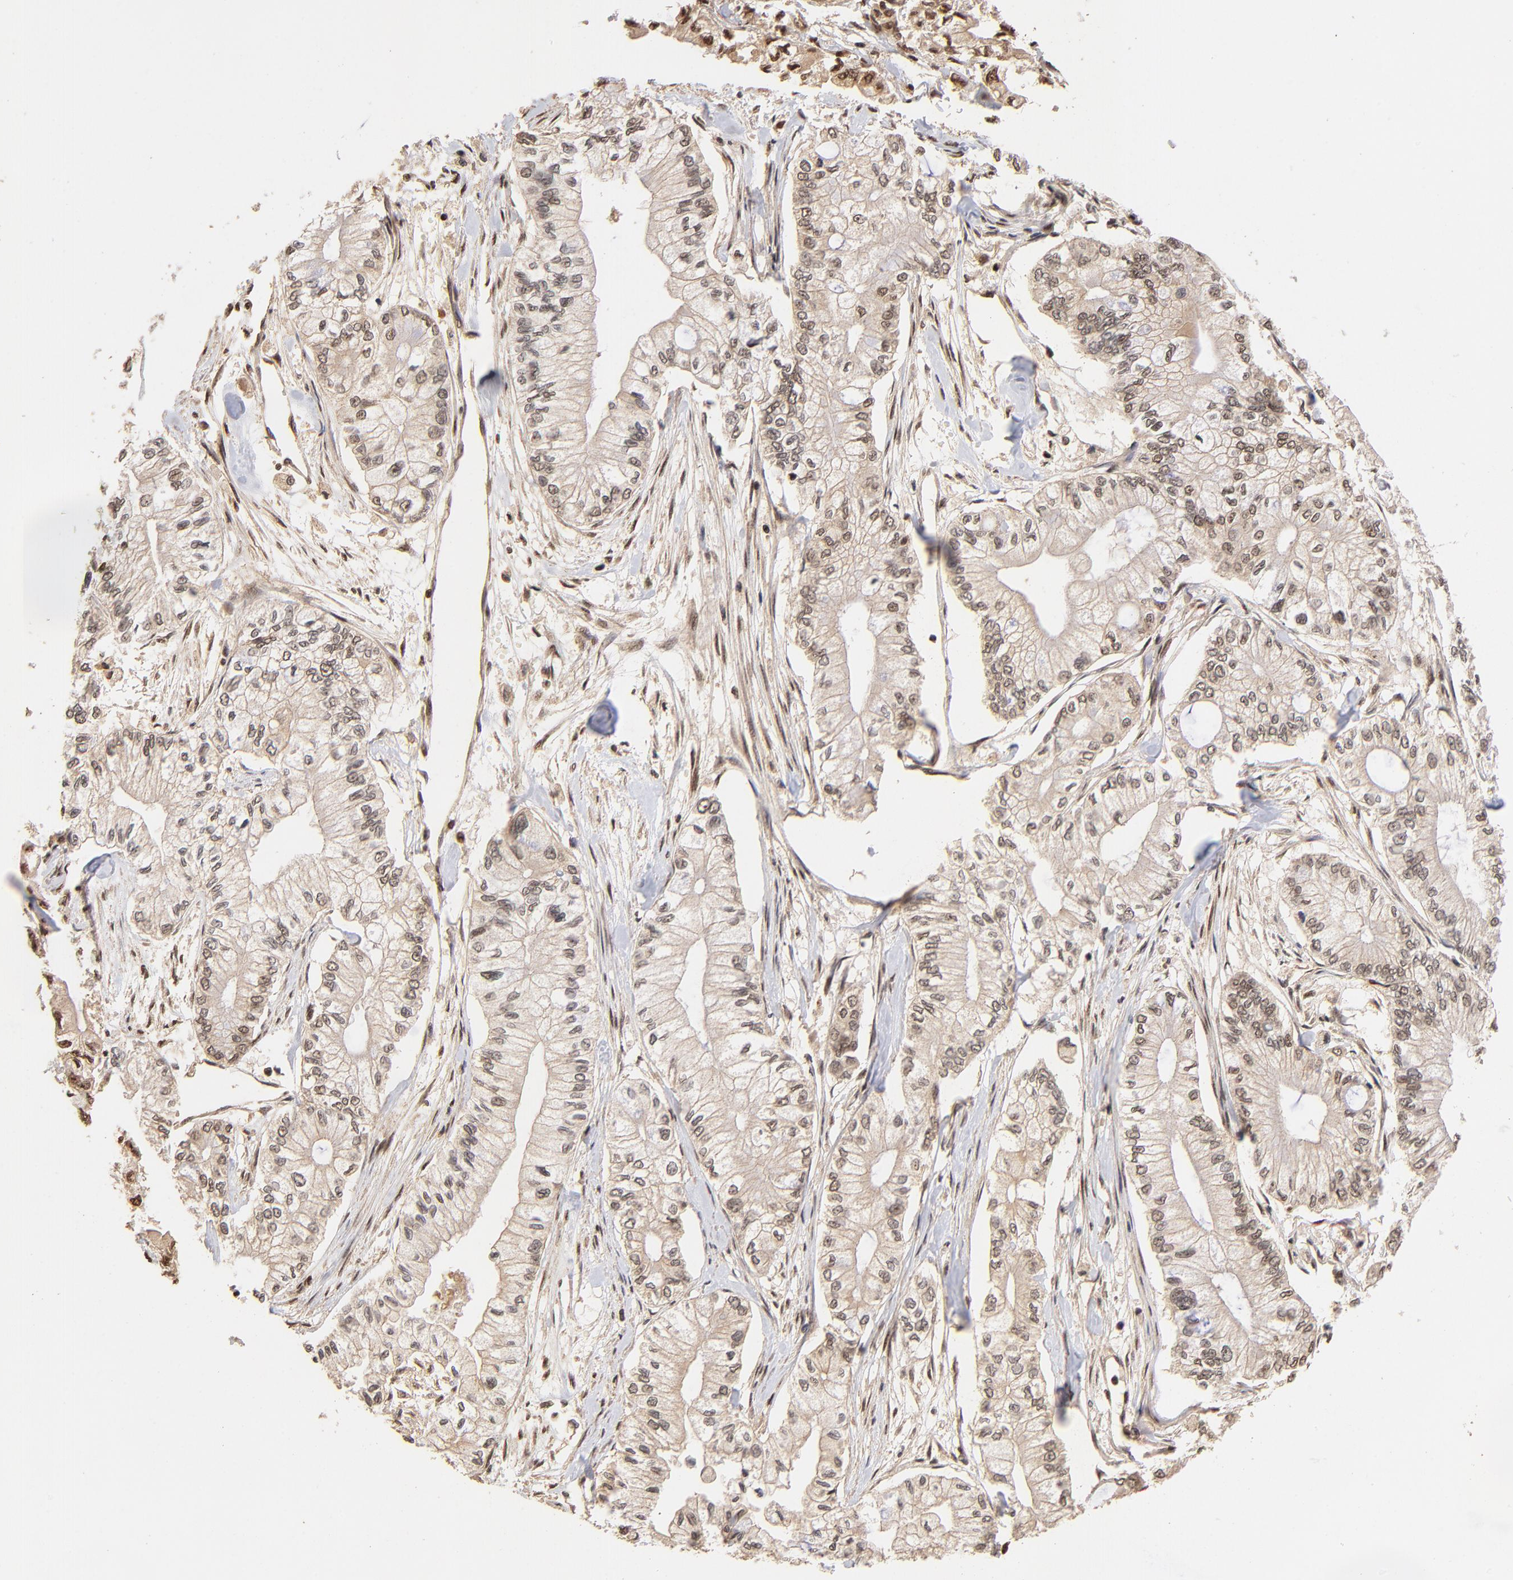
{"staining": {"intensity": "strong", "quantity": ">75%", "location": "cytoplasmic/membranous,nuclear"}, "tissue": "pancreatic cancer", "cell_type": "Tumor cells", "image_type": "cancer", "snomed": [{"axis": "morphology", "description": "Adenocarcinoma, NOS"}, {"axis": "topography", "description": "Pancreas"}], "caption": "Protein staining of pancreatic cancer tissue displays strong cytoplasmic/membranous and nuclear positivity in about >75% of tumor cells. (Brightfield microscopy of DAB IHC at high magnification).", "gene": "MED12", "patient": {"sex": "male", "age": 79}}